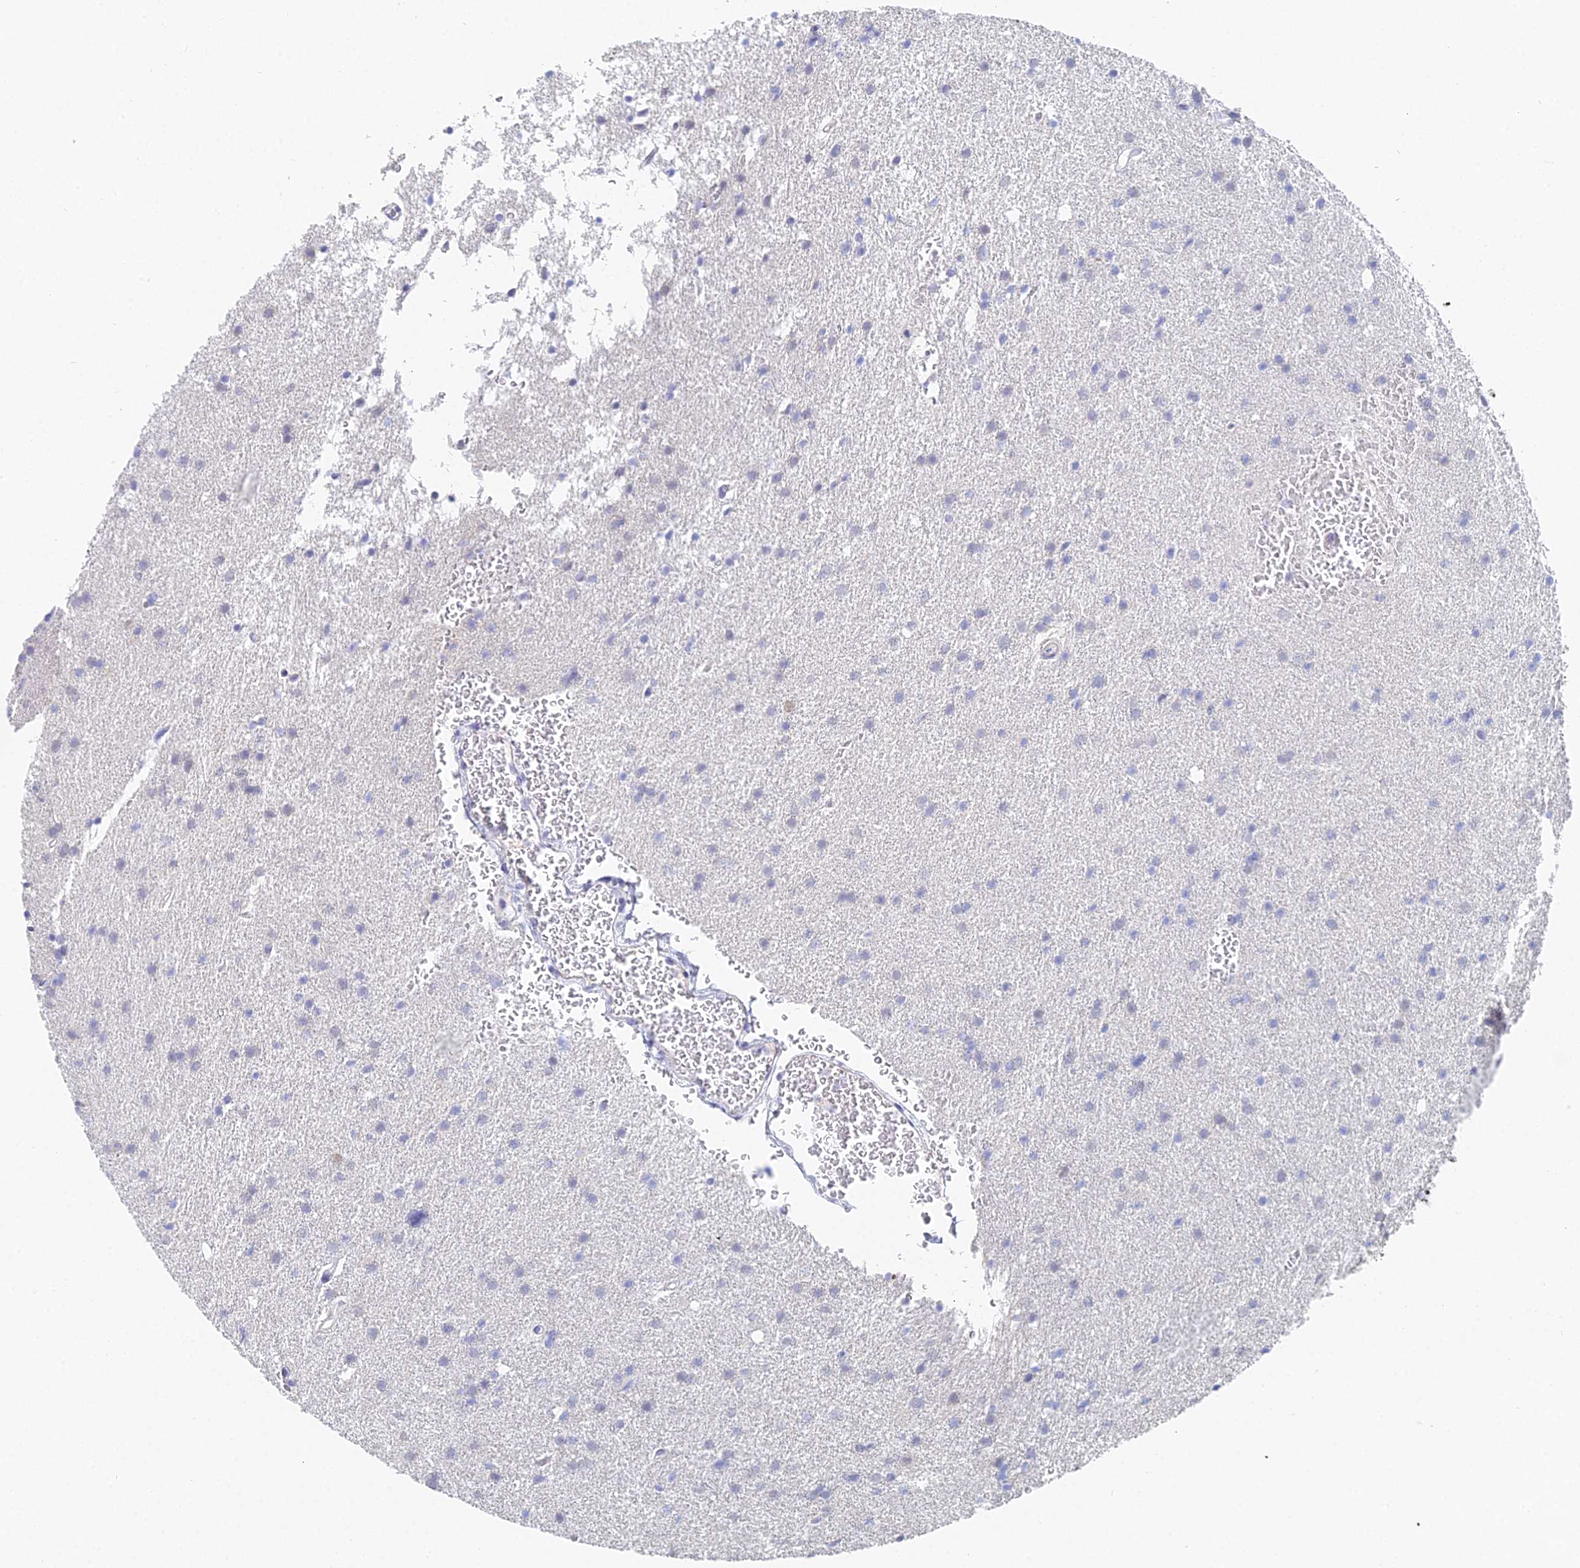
{"staining": {"intensity": "negative", "quantity": "none", "location": "none"}, "tissue": "glioma", "cell_type": "Tumor cells", "image_type": "cancer", "snomed": [{"axis": "morphology", "description": "Glioma, malignant, High grade"}, {"axis": "topography", "description": "Cerebral cortex"}], "caption": "IHC histopathology image of human glioma stained for a protein (brown), which displays no expression in tumor cells.", "gene": "MCM2", "patient": {"sex": "female", "age": 36}}